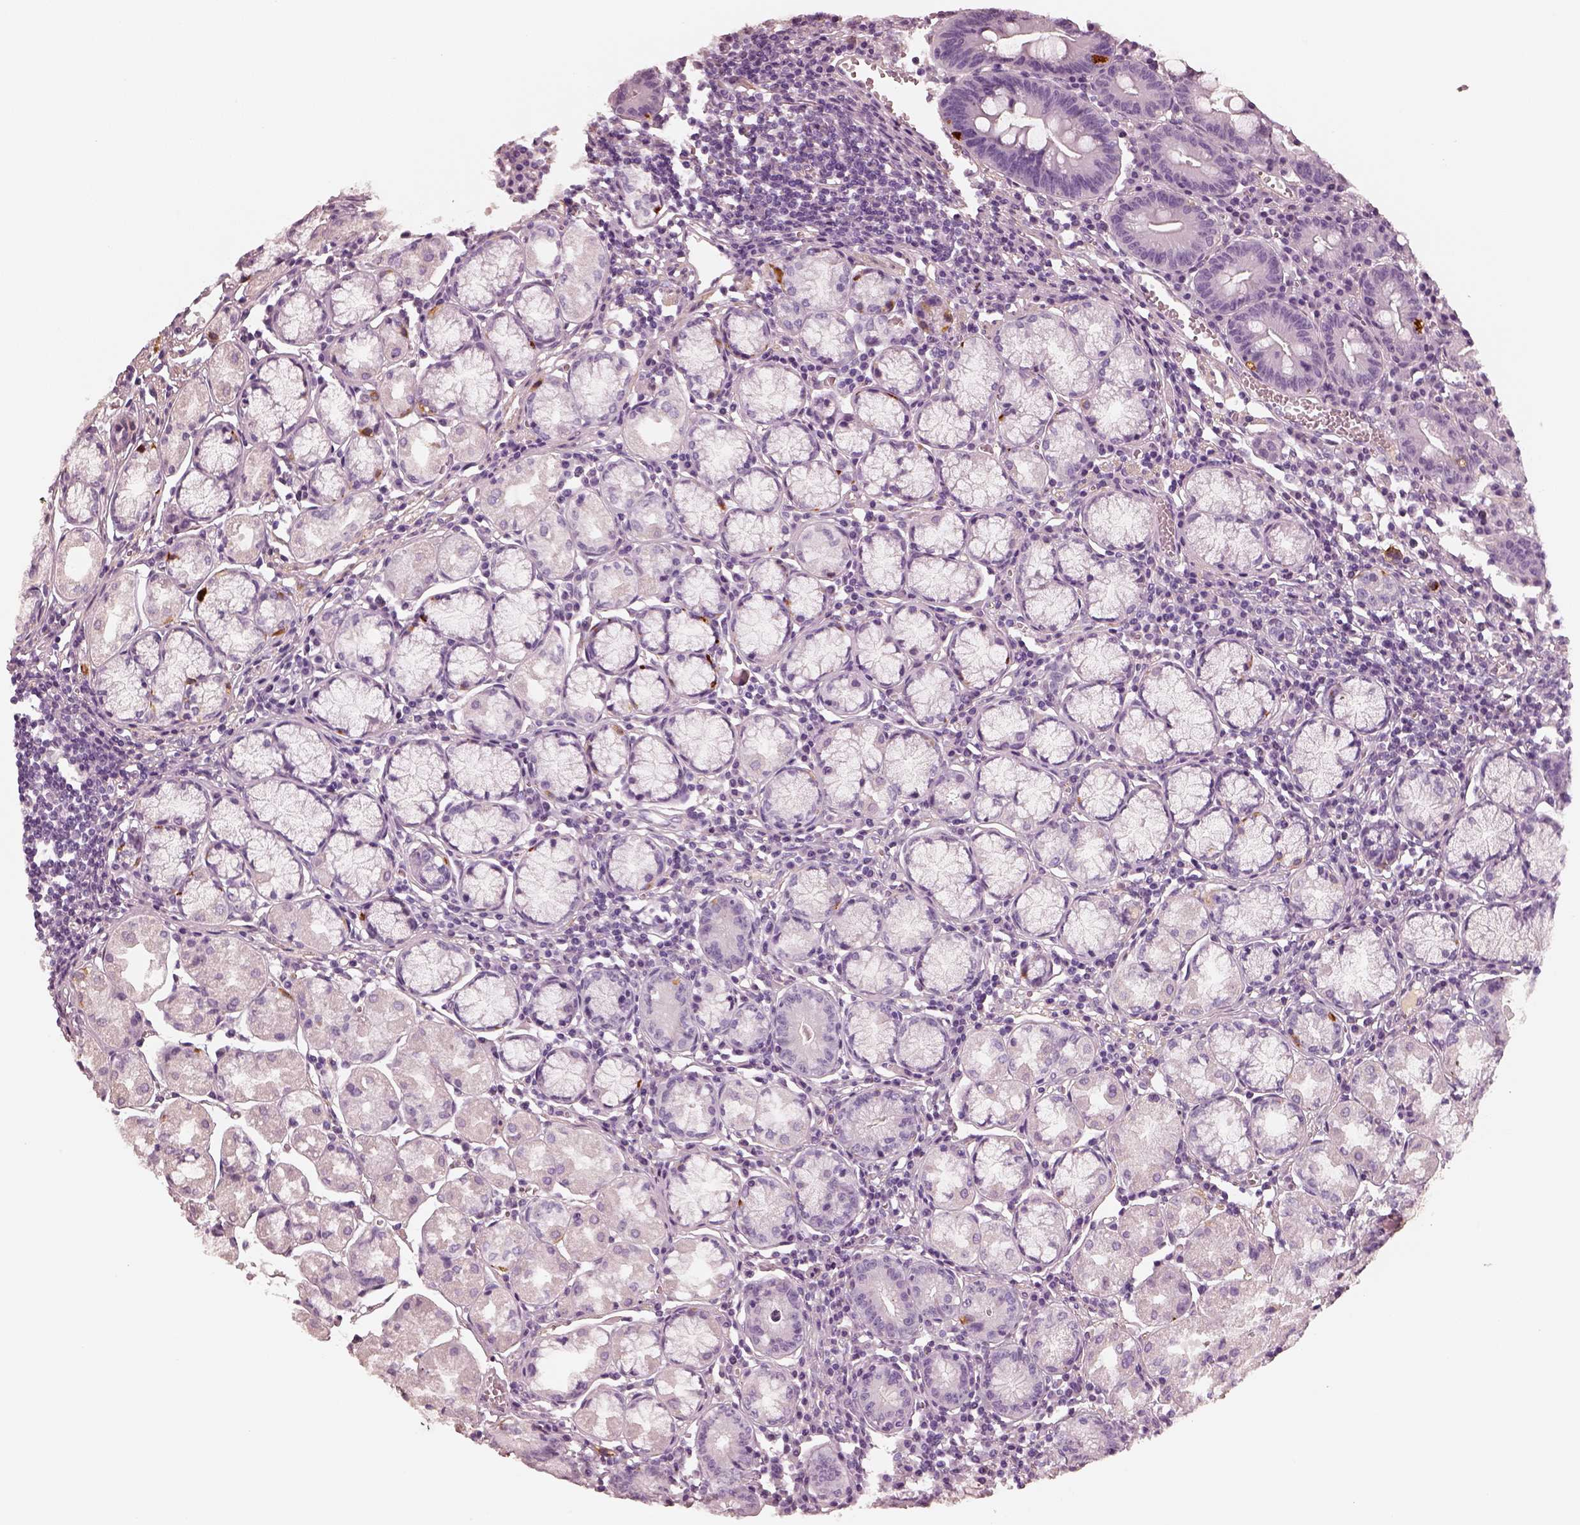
{"staining": {"intensity": "negative", "quantity": "none", "location": "none"}, "tissue": "stomach", "cell_type": "Glandular cells", "image_type": "normal", "snomed": [{"axis": "morphology", "description": "Normal tissue, NOS"}, {"axis": "topography", "description": "Stomach"}], "caption": "Immunohistochemistry (IHC) photomicrograph of benign human stomach stained for a protein (brown), which displays no expression in glandular cells.", "gene": "RS1", "patient": {"sex": "male", "age": 55}}